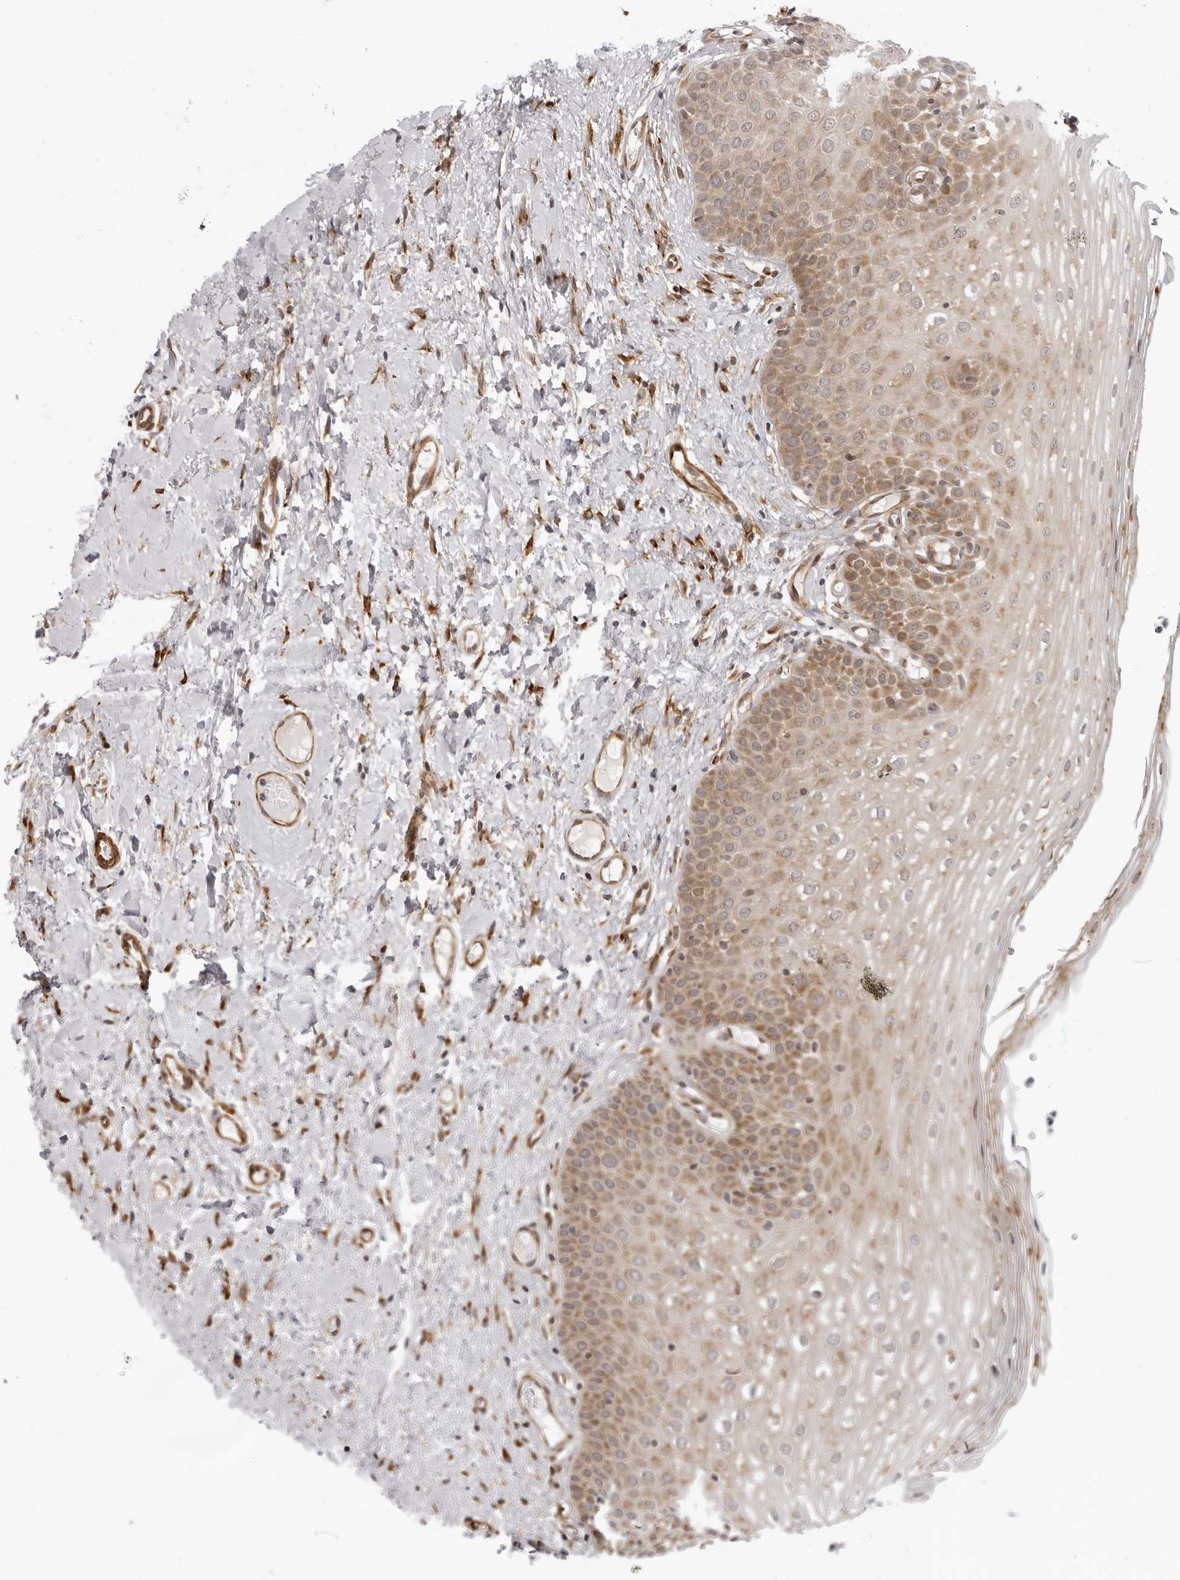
{"staining": {"intensity": "moderate", "quantity": ">75%", "location": "cytoplasmic/membranous"}, "tissue": "oral mucosa", "cell_type": "Squamous epithelial cells", "image_type": "normal", "snomed": [{"axis": "morphology", "description": "Normal tissue, NOS"}, {"axis": "topography", "description": "Oral tissue"}], "caption": "Immunohistochemical staining of unremarkable human oral mucosa displays moderate cytoplasmic/membranous protein expression in approximately >75% of squamous epithelial cells.", "gene": "SRGAP2", "patient": {"sex": "female", "age": 56}}